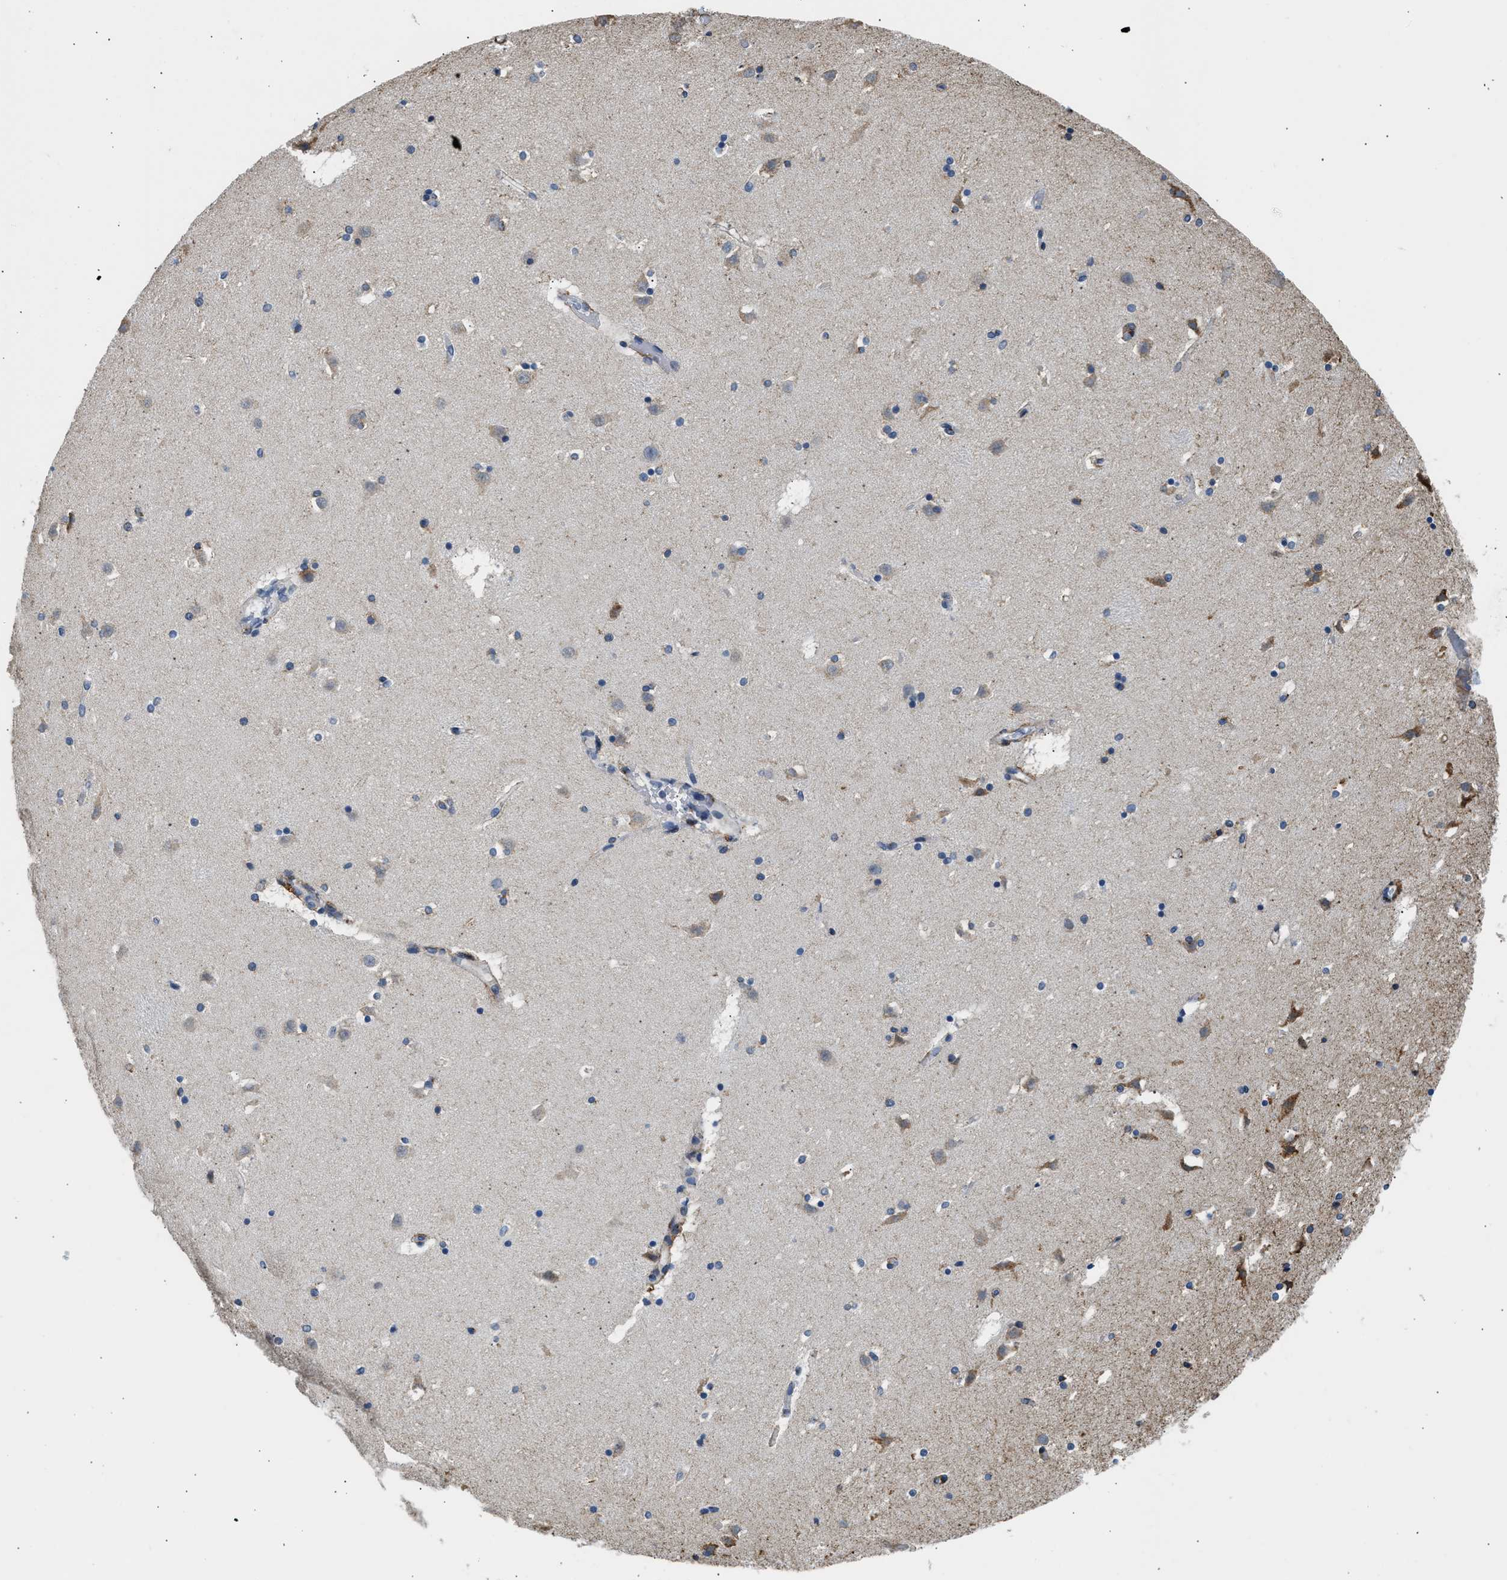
{"staining": {"intensity": "moderate", "quantity": "<25%", "location": "cytoplasmic/membranous"}, "tissue": "caudate", "cell_type": "Glial cells", "image_type": "normal", "snomed": [{"axis": "morphology", "description": "Normal tissue, NOS"}, {"axis": "topography", "description": "Lateral ventricle wall"}], "caption": "This photomicrograph demonstrates immunohistochemistry staining of normal human caudate, with low moderate cytoplasmic/membranous staining in approximately <25% of glial cells.", "gene": "LRP1", "patient": {"sex": "male", "age": 45}}